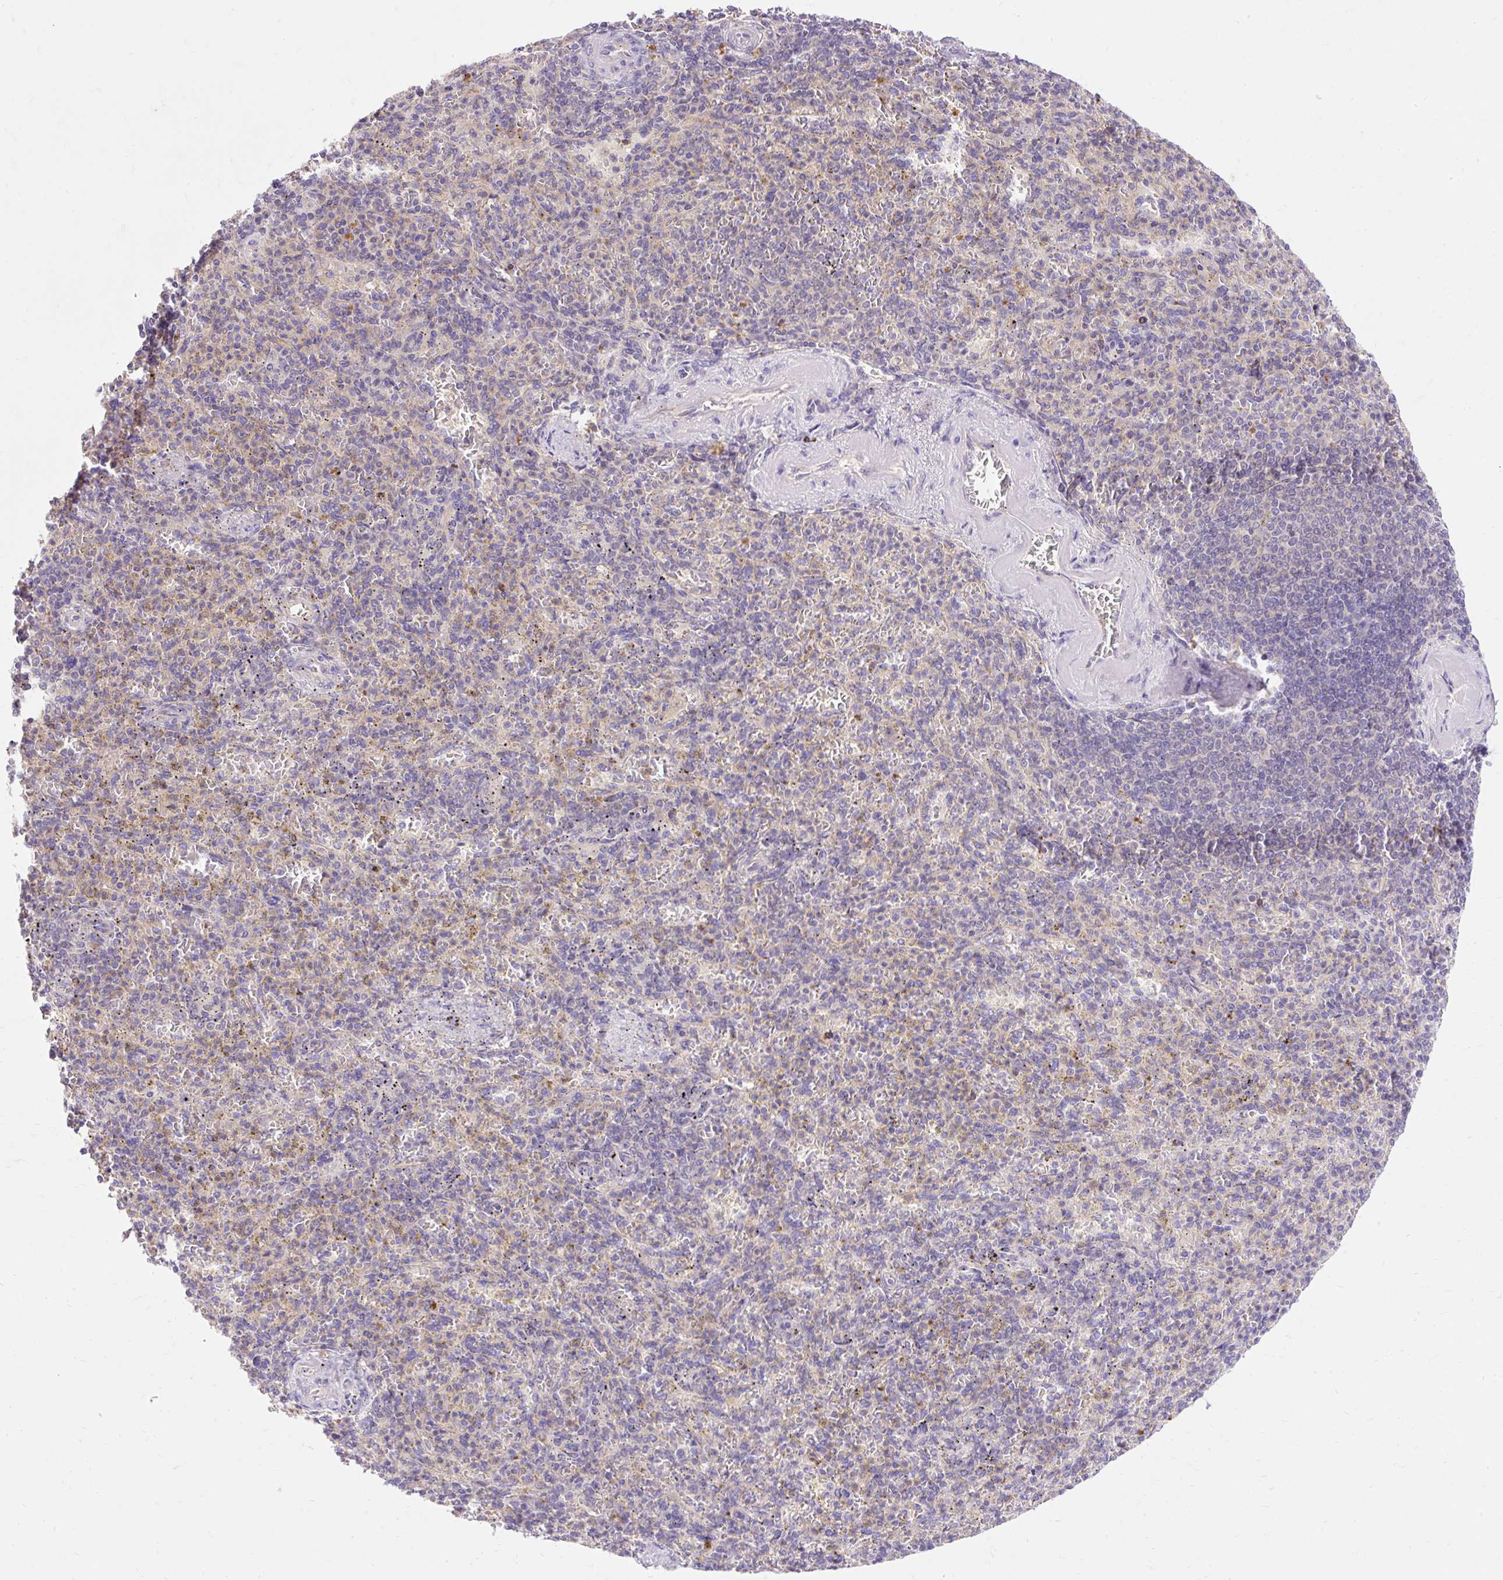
{"staining": {"intensity": "negative", "quantity": "none", "location": "none"}, "tissue": "spleen", "cell_type": "Cells in red pulp", "image_type": "normal", "snomed": [{"axis": "morphology", "description": "Normal tissue, NOS"}, {"axis": "topography", "description": "Spleen"}], "caption": "DAB (3,3'-diaminobenzidine) immunohistochemical staining of unremarkable human spleen demonstrates no significant expression in cells in red pulp. Brightfield microscopy of IHC stained with DAB (brown) and hematoxylin (blue), captured at high magnification.", "gene": "HEXB", "patient": {"sex": "female", "age": 74}}